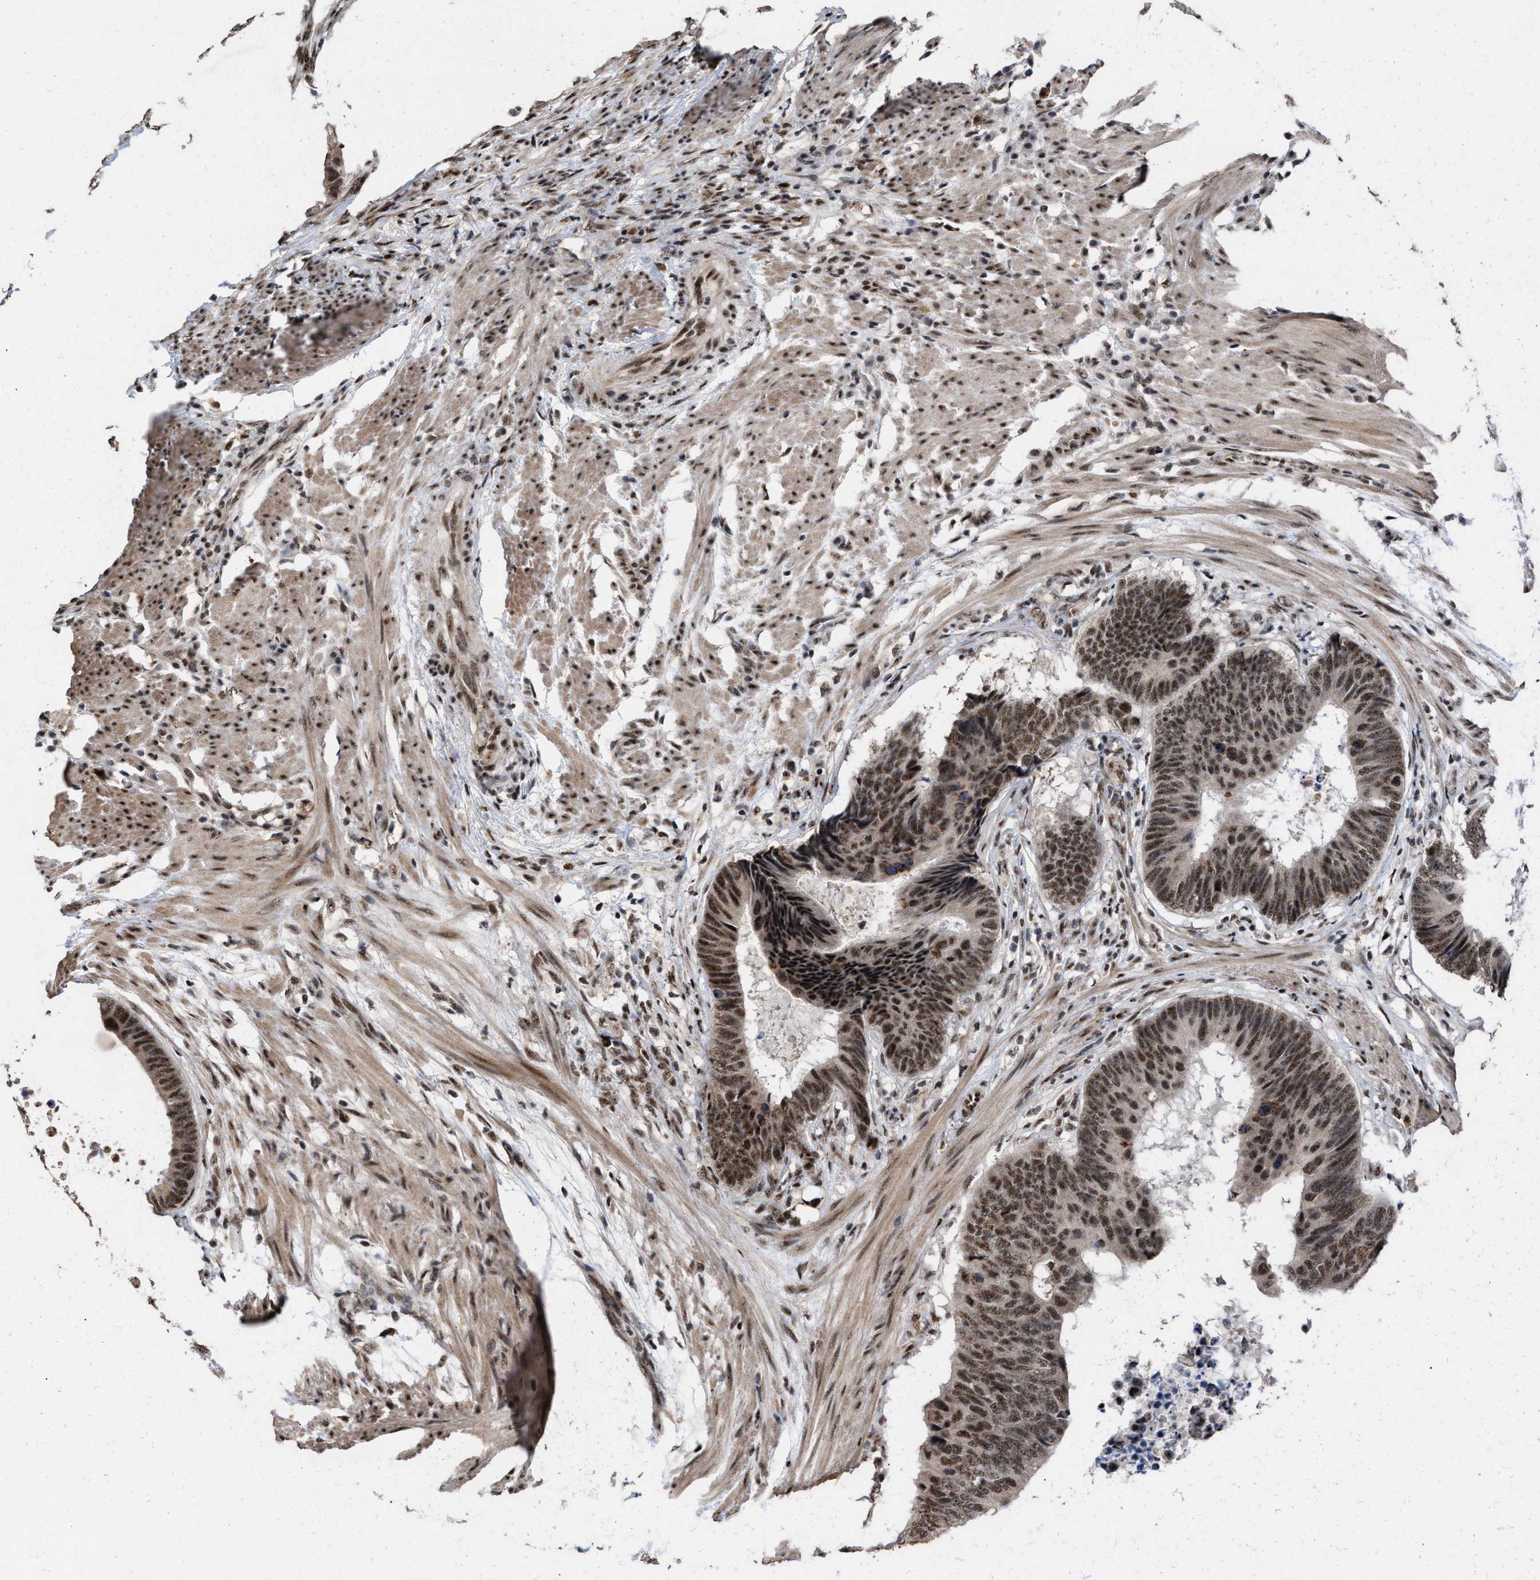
{"staining": {"intensity": "strong", "quantity": ">75%", "location": "nuclear"}, "tissue": "colorectal cancer", "cell_type": "Tumor cells", "image_type": "cancer", "snomed": [{"axis": "morphology", "description": "Adenocarcinoma, NOS"}, {"axis": "topography", "description": "Colon"}], "caption": "Strong nuclear positivity is identified in approximately >75% of tumor cells in colorectal cancer. (DAB (3,3'-diaminobenzidine) IHC, brown staining for protein, blue staining for nuclei).", "gene": "EIF4A3", "patient": {"sex": "male", "age": 56}}